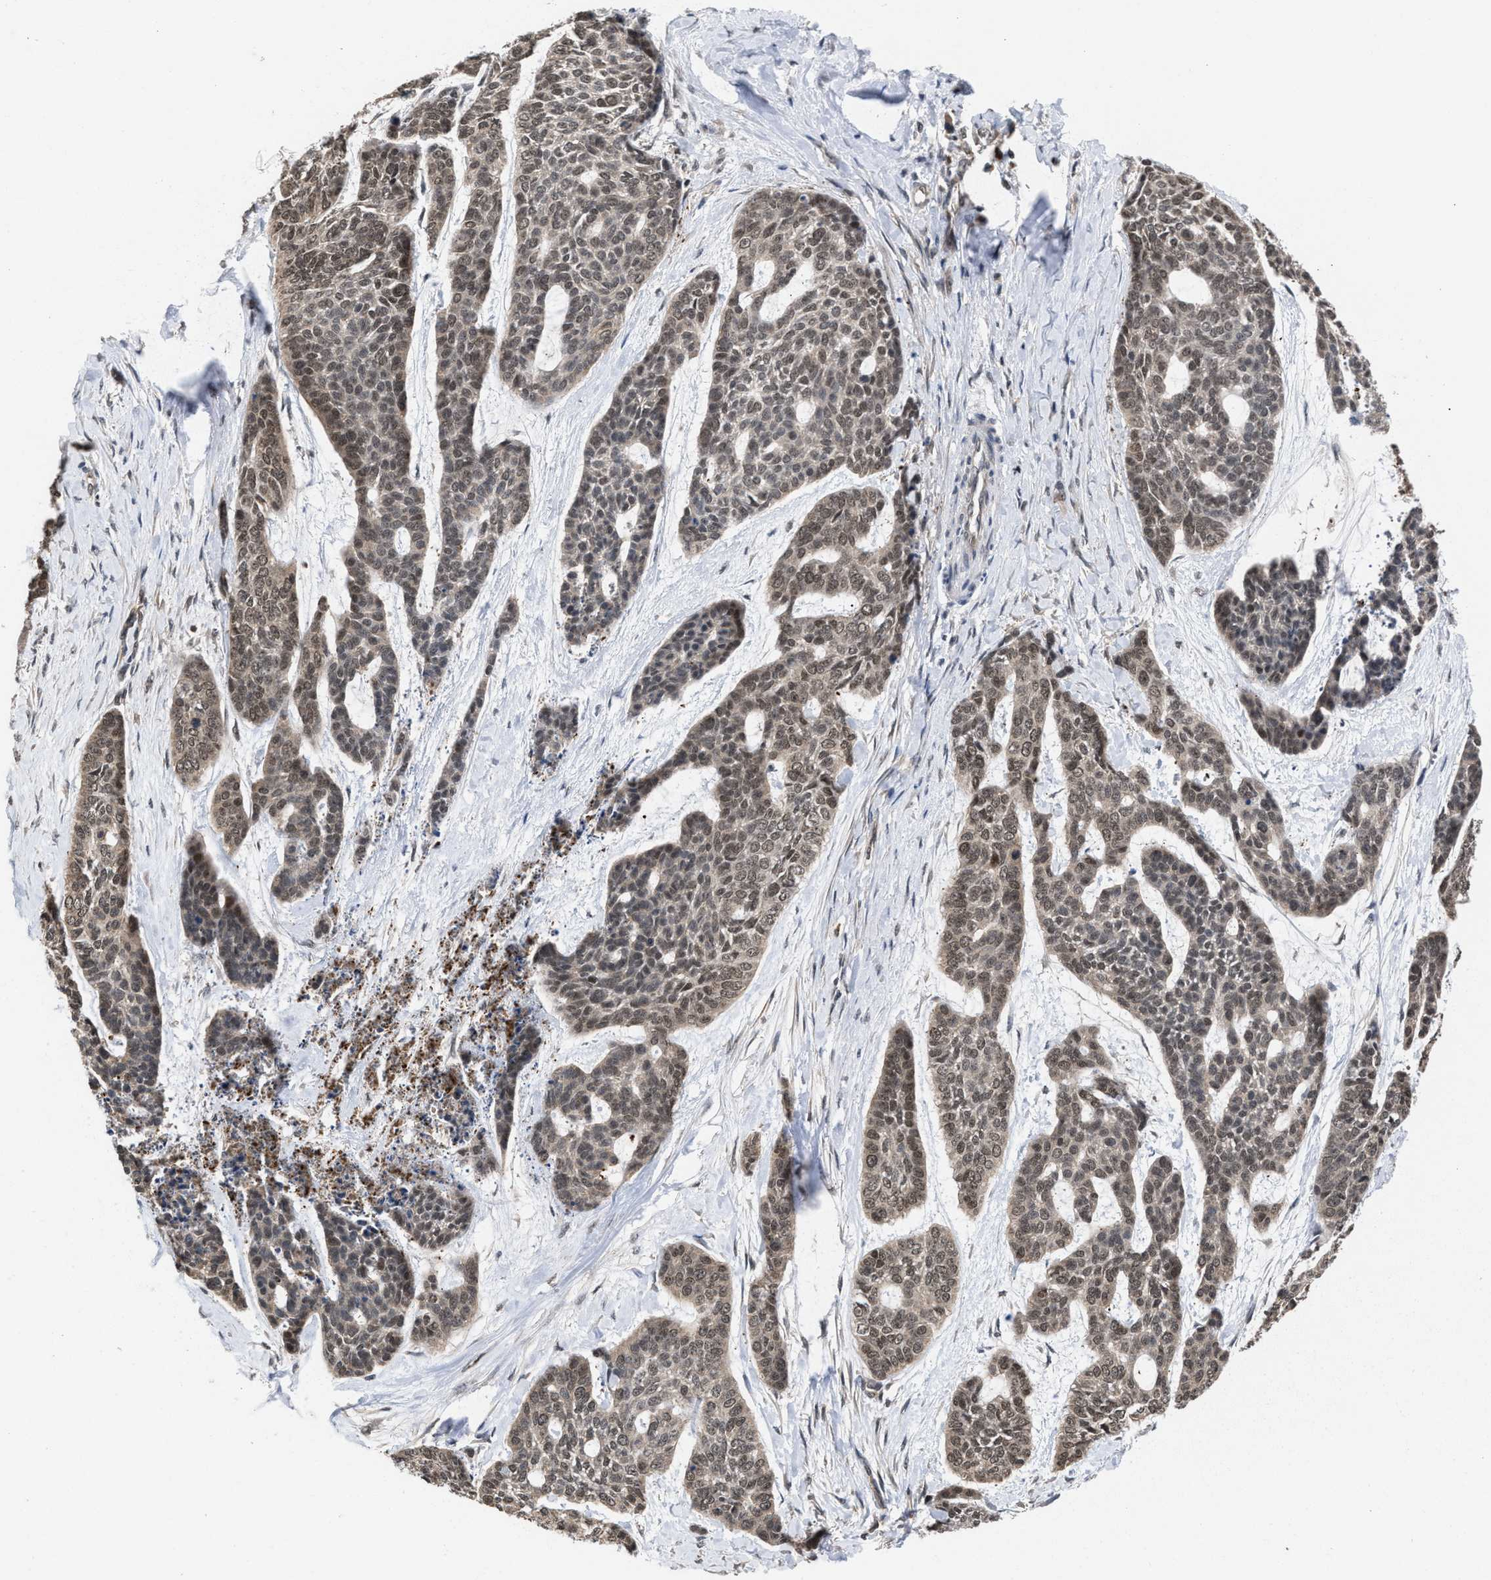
{"staining": {"intensity": "weak", "quantity": ">75%", "location": "cytoplasmic/membranous,nuclear"}, "tissue": "skin cancer", "cell_type": "Tumor cells", "image_type": "cancer", "snomed": [{"axis": "morphology", "description": "Basal cell carcinoma"}, {"axis": "topography", "description": "Skin"}], "caption": "High-magnification brightfield microscopy of skin cancer (basal cell carcinoma) stained with DAB (brown) and counterstained with hematoxylin (blue). tumor cells exhibit weak cytoplasmic/membranous and nuclear positivity is appreciated in about>75% of cells.", "gene": "C9orf78", "patient": {"sex": "female", "age": 64}}